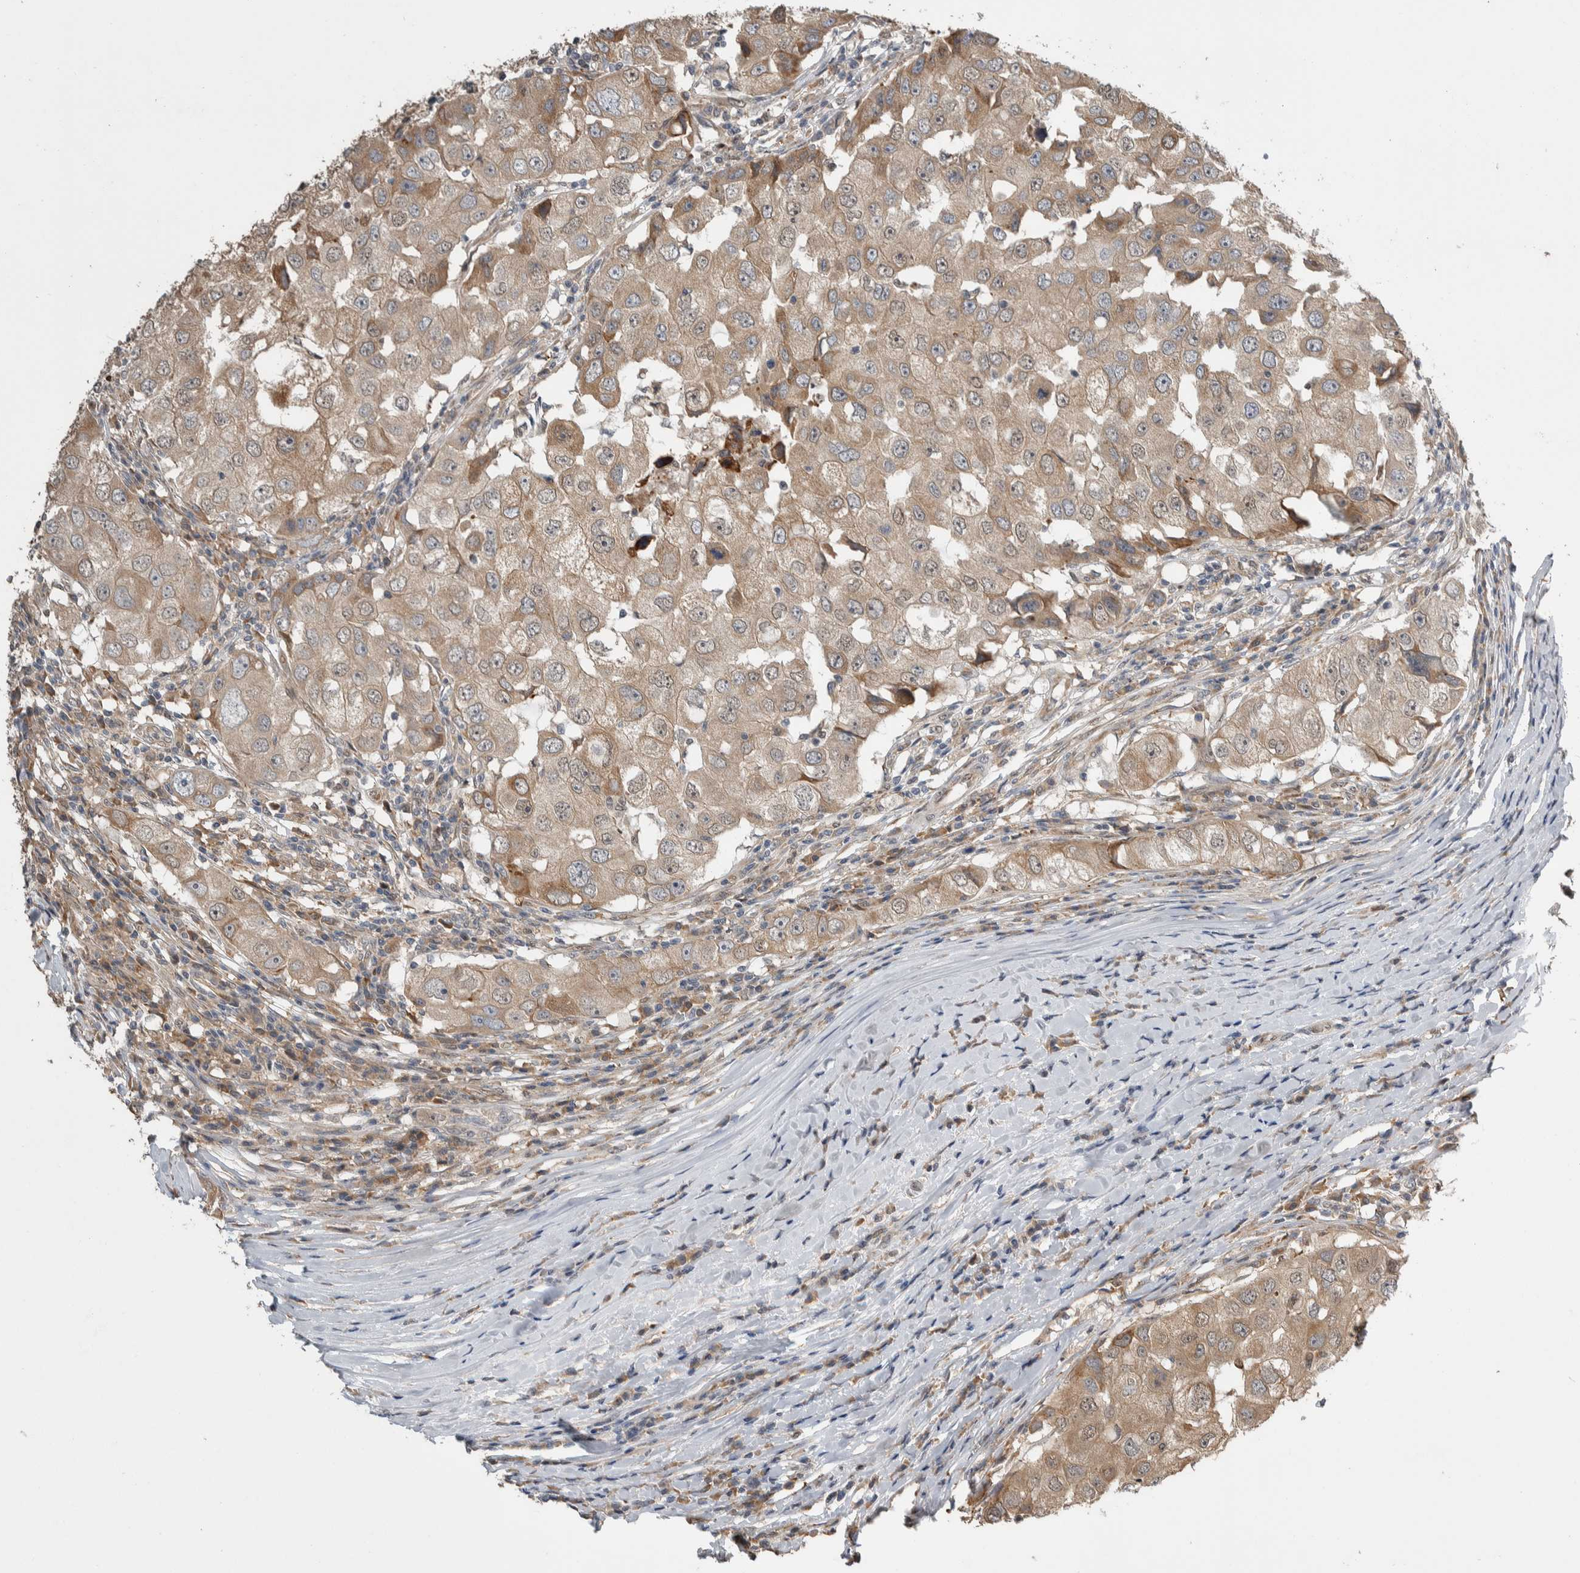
{"staining": {"intensity": "weak", "quantity": ">75%", "location": "cytoplasmic/membranous"}, "tissue": "breast cancer", "cell_type": "Tumor cells", "image_type": "cancer", "snomed": [{"axis": "morphology", "description": "Duct carcinoma"}, {"axis": "topography", "description": "Breast"}], "caption": "Protein expression analysis of breast cancer (infiltrating ductal carcinoma) shows weak cytoplasmic/membranous positivity in approximately >75% of tumor cells.", "gene": "PRDM4", "patient": {"sex": "female", "age": 27}}